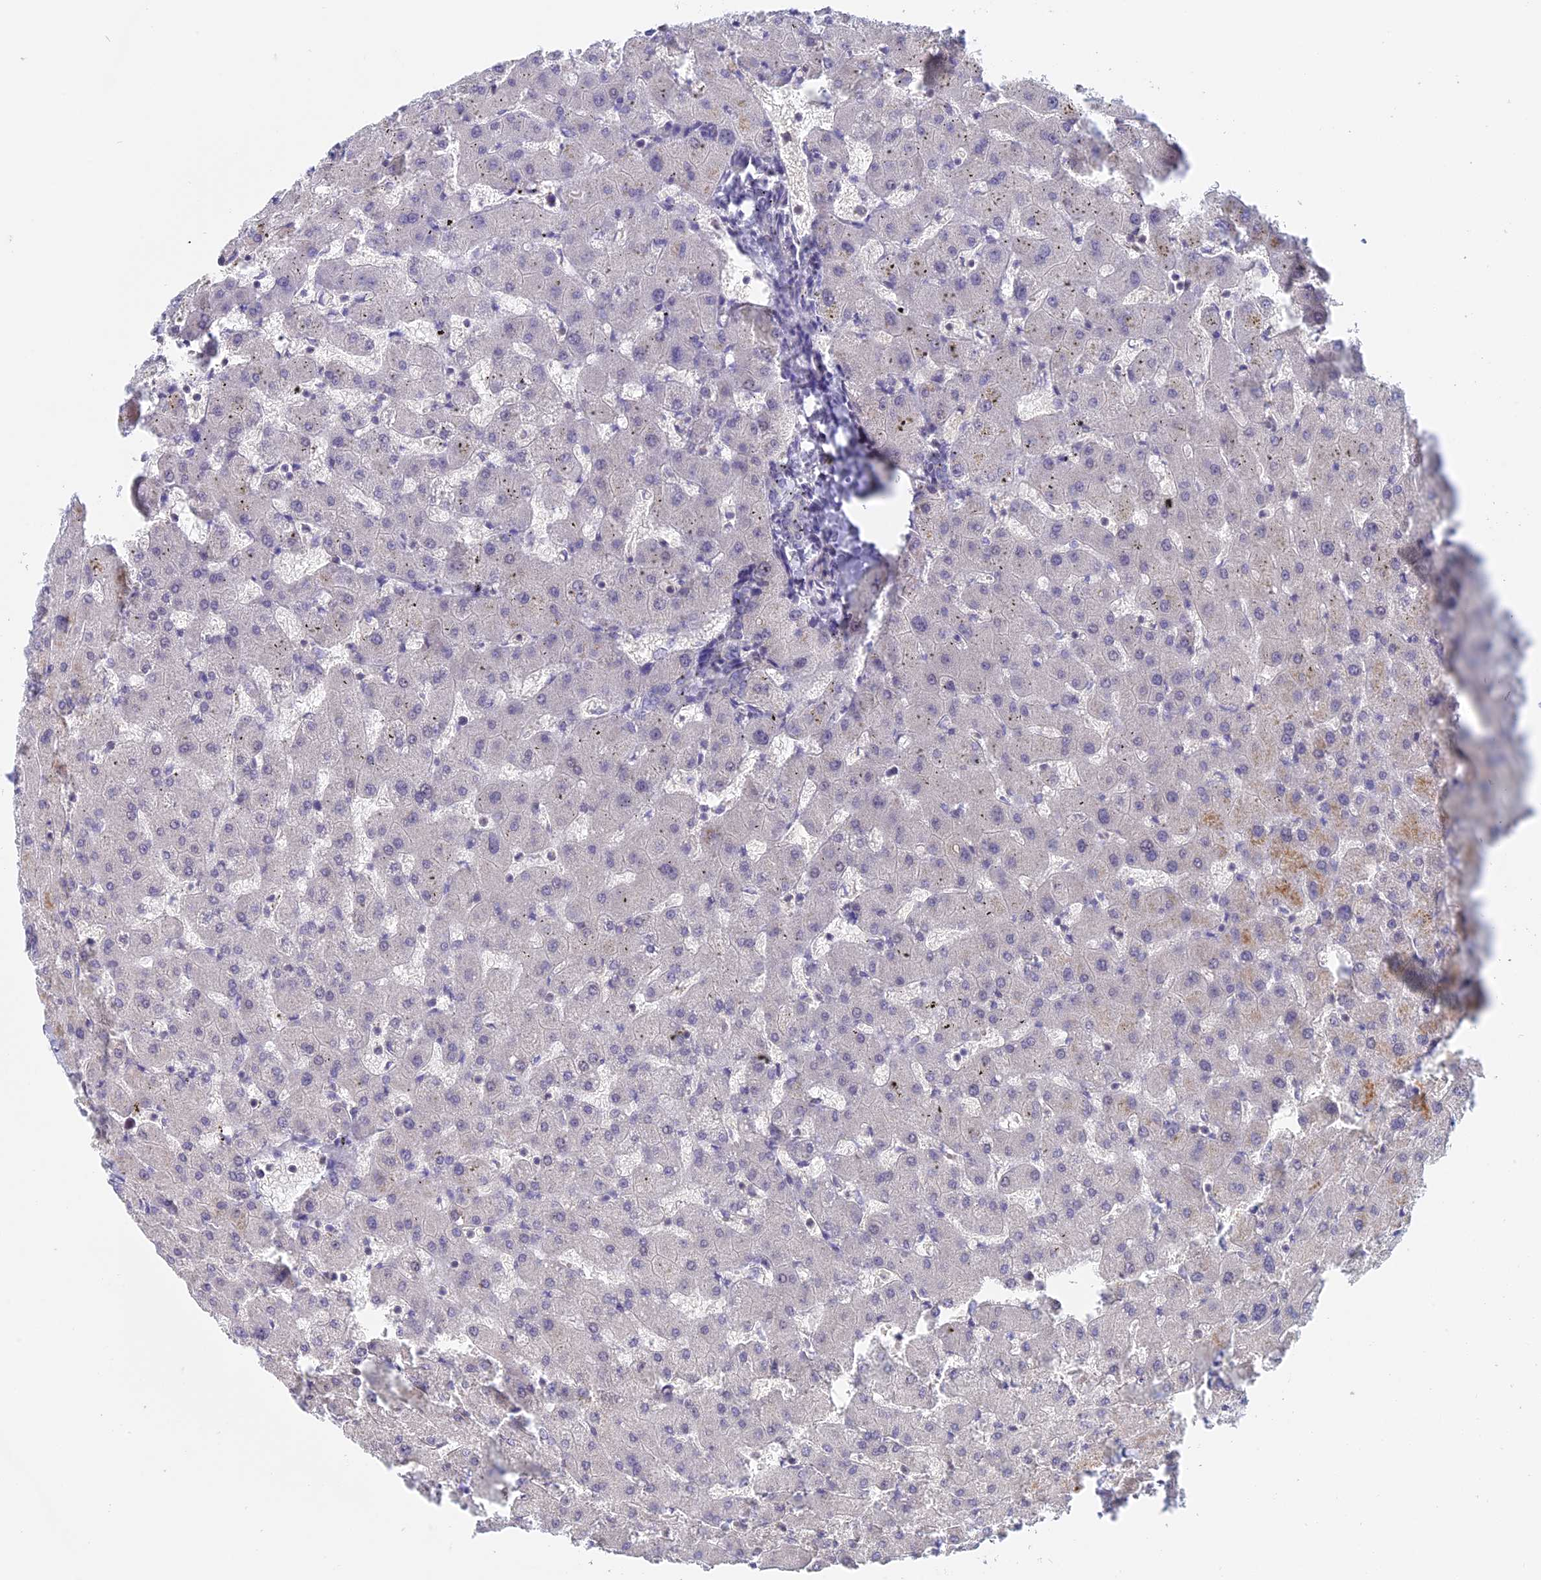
{"staining": {"intensity": "negative", "quantity": "none", "location": "none"}, "tissue": "liver", "cell_type": "Cholangiocytes", "image_type": "normal", "snomed": [{"axis": "morphology", "description": "Normal tissue, NOS"}, {"axis": "topography", "description": "Liver"}], "caption": "IHC image of benign human liver stained for a protein (brown), which reveals no expression in cholangiocytes. (Brightfield microscopy of DAB (3,3'-diaminobenzidine) immunohistochemistry at high magnification).", "gene": "RFC5", "patient": {"sex": "female", "age": 63}}